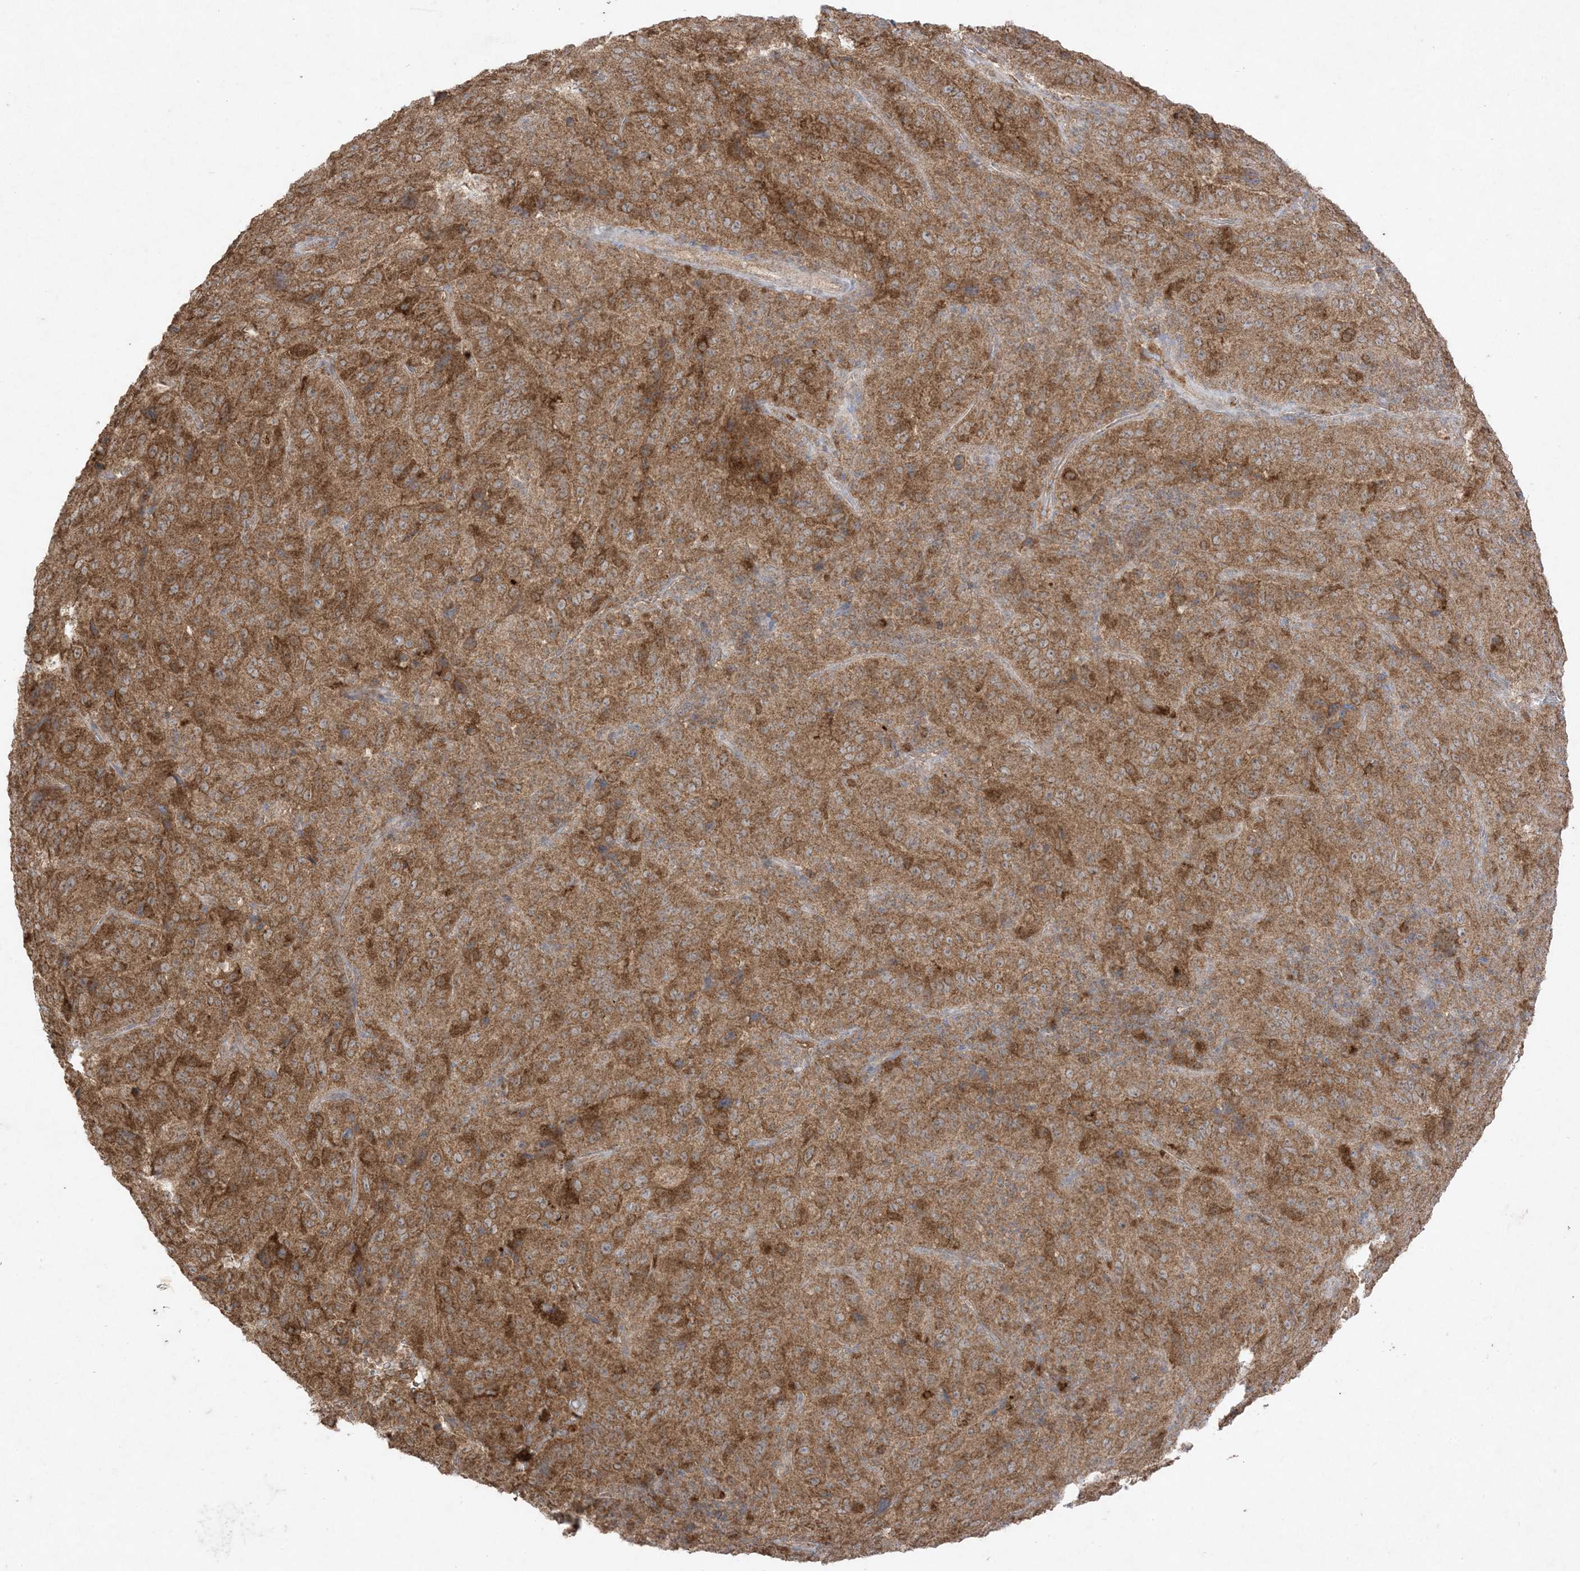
{"staining": {"intensity": "moderate", "quantity": ">75%", "location": "cytoplasmic/membranous"}, "tissue": "pancreatic cancer", "cell_type": "Tumor cells", "image_type": "cancer", "snomed": [{"axis": "morphology", "description": "Adenocarcinoma, NOS"}, {"axis": "topography", "description": "Pancreas"}], "caption": "Adenocarcinoma (pancreatic) tissue demonstrates moderate cytoplasmic/membranous positivity in approximately >75% of tumor cells, visualized by immunohistochemistry. (Brightfield microscopy of DAB IHC at high magnification).", "gene": "UBE2C", "patient": {"sex": "male", "age": 63}}